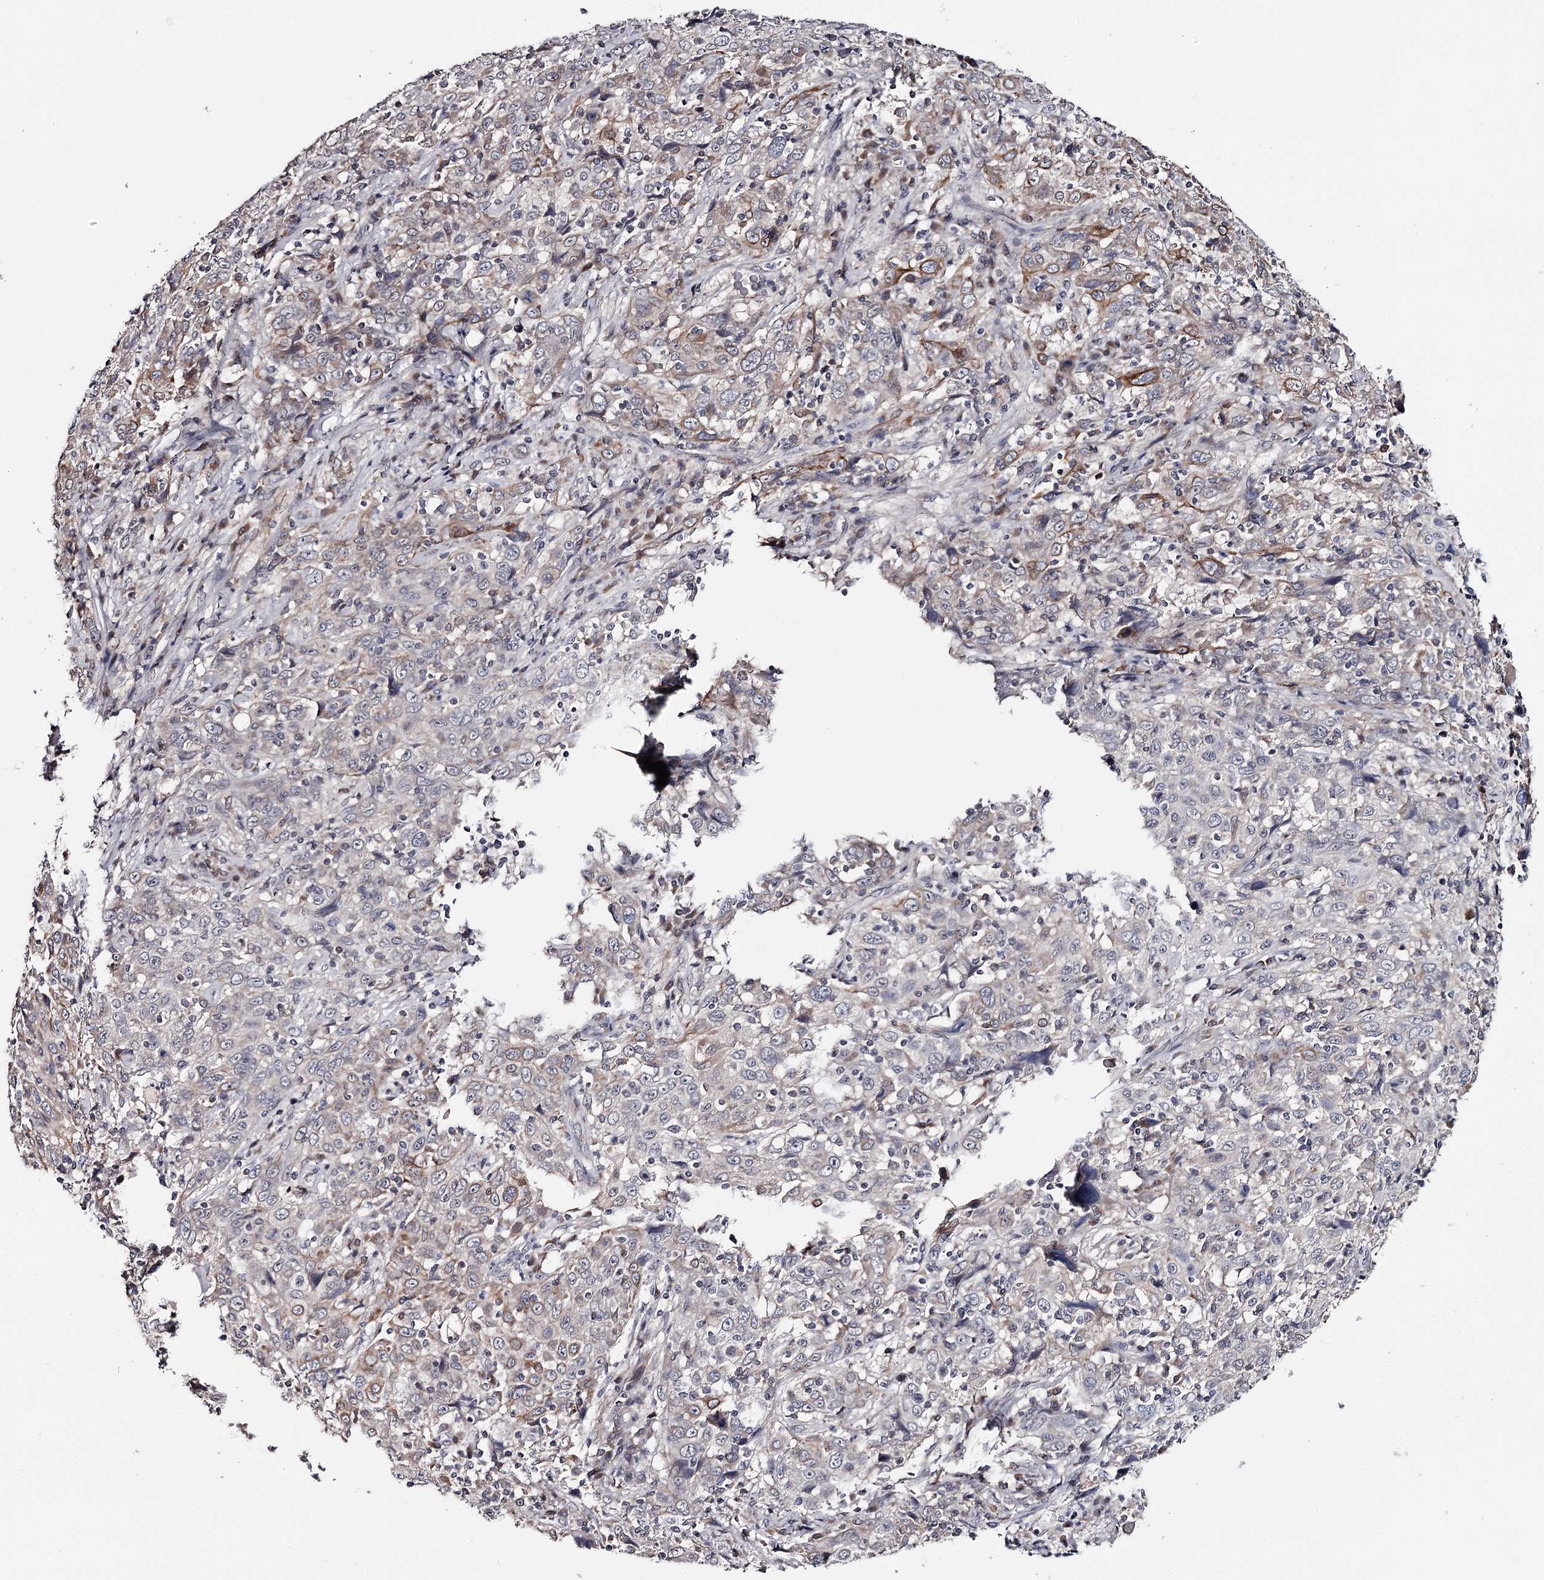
{"staining": {"intensity": "moderate", "quantity": "<25%", "location": "cytoplasmic/membranous"}, "tissue": "cervical cancer", "cell_type": "Tumor cells", "image_type": "cancer", "snomed": [{"axis": "morphology", "description": "Squamous cell carcinoma, NOS"}, {"axis": "topography", "description": "Cervix"}], "caption": "Squamous cell carcinoma (cervical) stained with a brown dye exhibits moderate cytoplasmic/membranous positive staining in approximately <25% of tumor cells.", "gene": "GTSF1", "patient": {"sex": "female", "age": 46}}